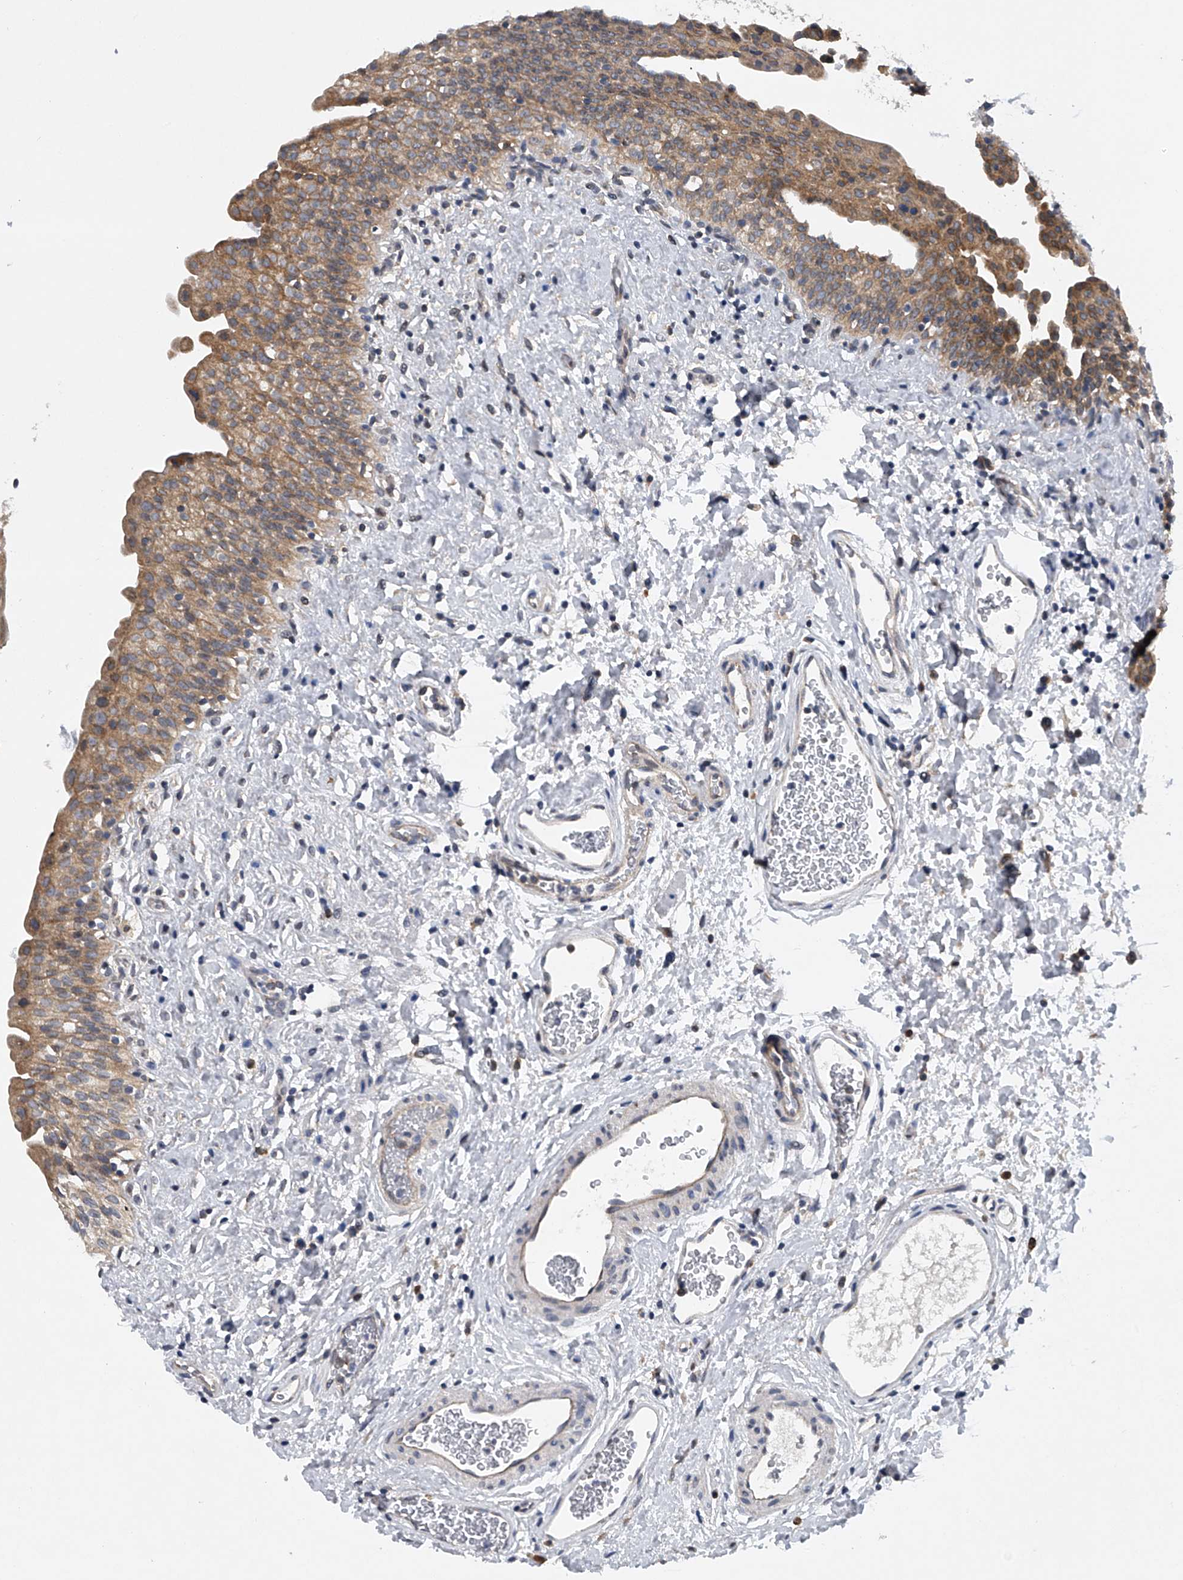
{"staining": {"intensity": "moderate", "quantity": ">75%", "location": "cytoplasmic/membranous"}, "tissue": "urinary bladder", "cell_type": "Urothelial cells", "image_type": "normal", "snomed": [{"axis": "morphology", "description": "Normal tissue, NOS"}, {"axis": "topography", "description": "Urinary bladder"}], "caption": "Immunohistochemistry (IHC) (DAB (3,3'-diaminobenzidine)) staining of unremarkable urinary bladder displays moderate cytoplasmic/membranous protein positivity in approximately >75% of urothelial cells.", "gene": "RNF5", "patient": {"sex": "male", "age": 51}}